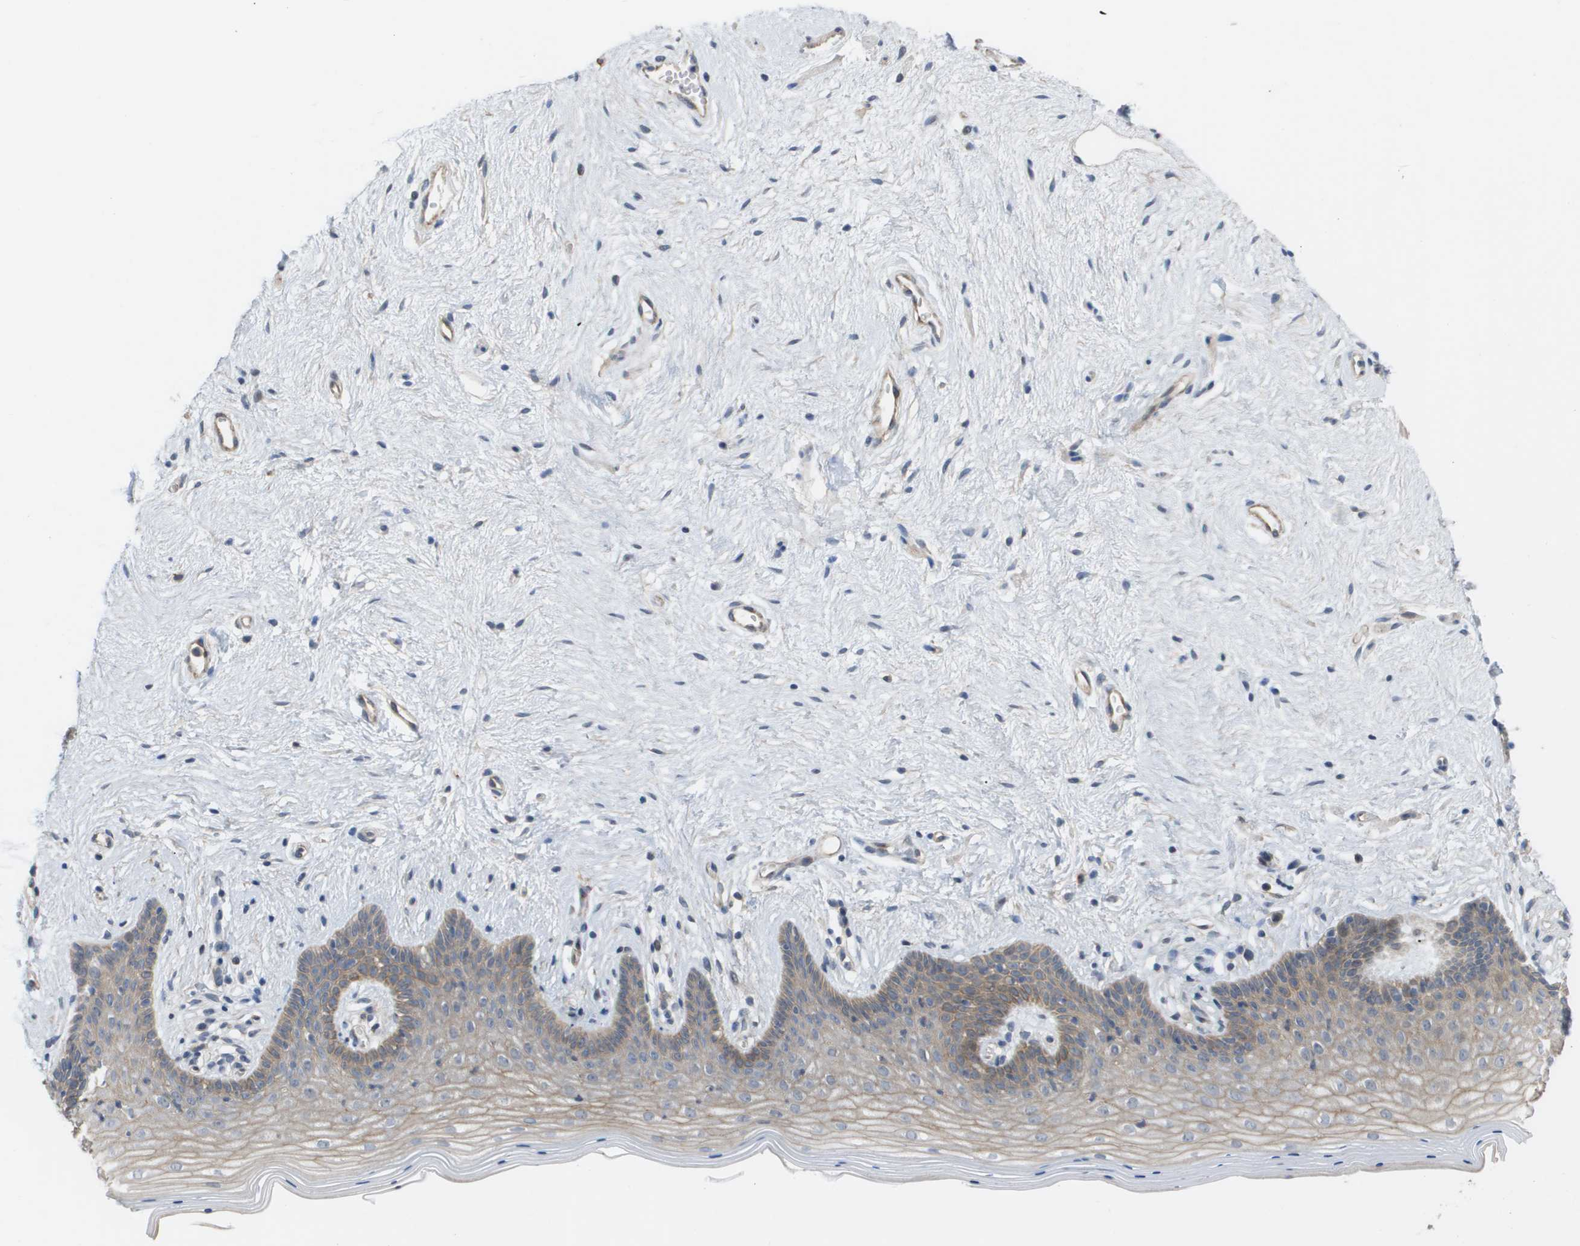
{"staining": {"intensity": "weak", "quantity": "25%-75%", "location": "cytoplasmic/membranous"}, "tissue": "vagina", "cell_type": "Squamous epithelial cells", "image_type": "normal", "snomed": [{"axis": "morphology", "description": "Normal tissue, NOS"}, {"axis": "topography", "description": "Vagina"}], "caption": "This is a histology image of immunohistochemistry (IHC) staining of normal vagina, which shows weak staining in the cytoplasmic/membranous of squamous epithelial cells.", "gene": "MTARC2", "patient": {"sex": "female", "age": 44}}